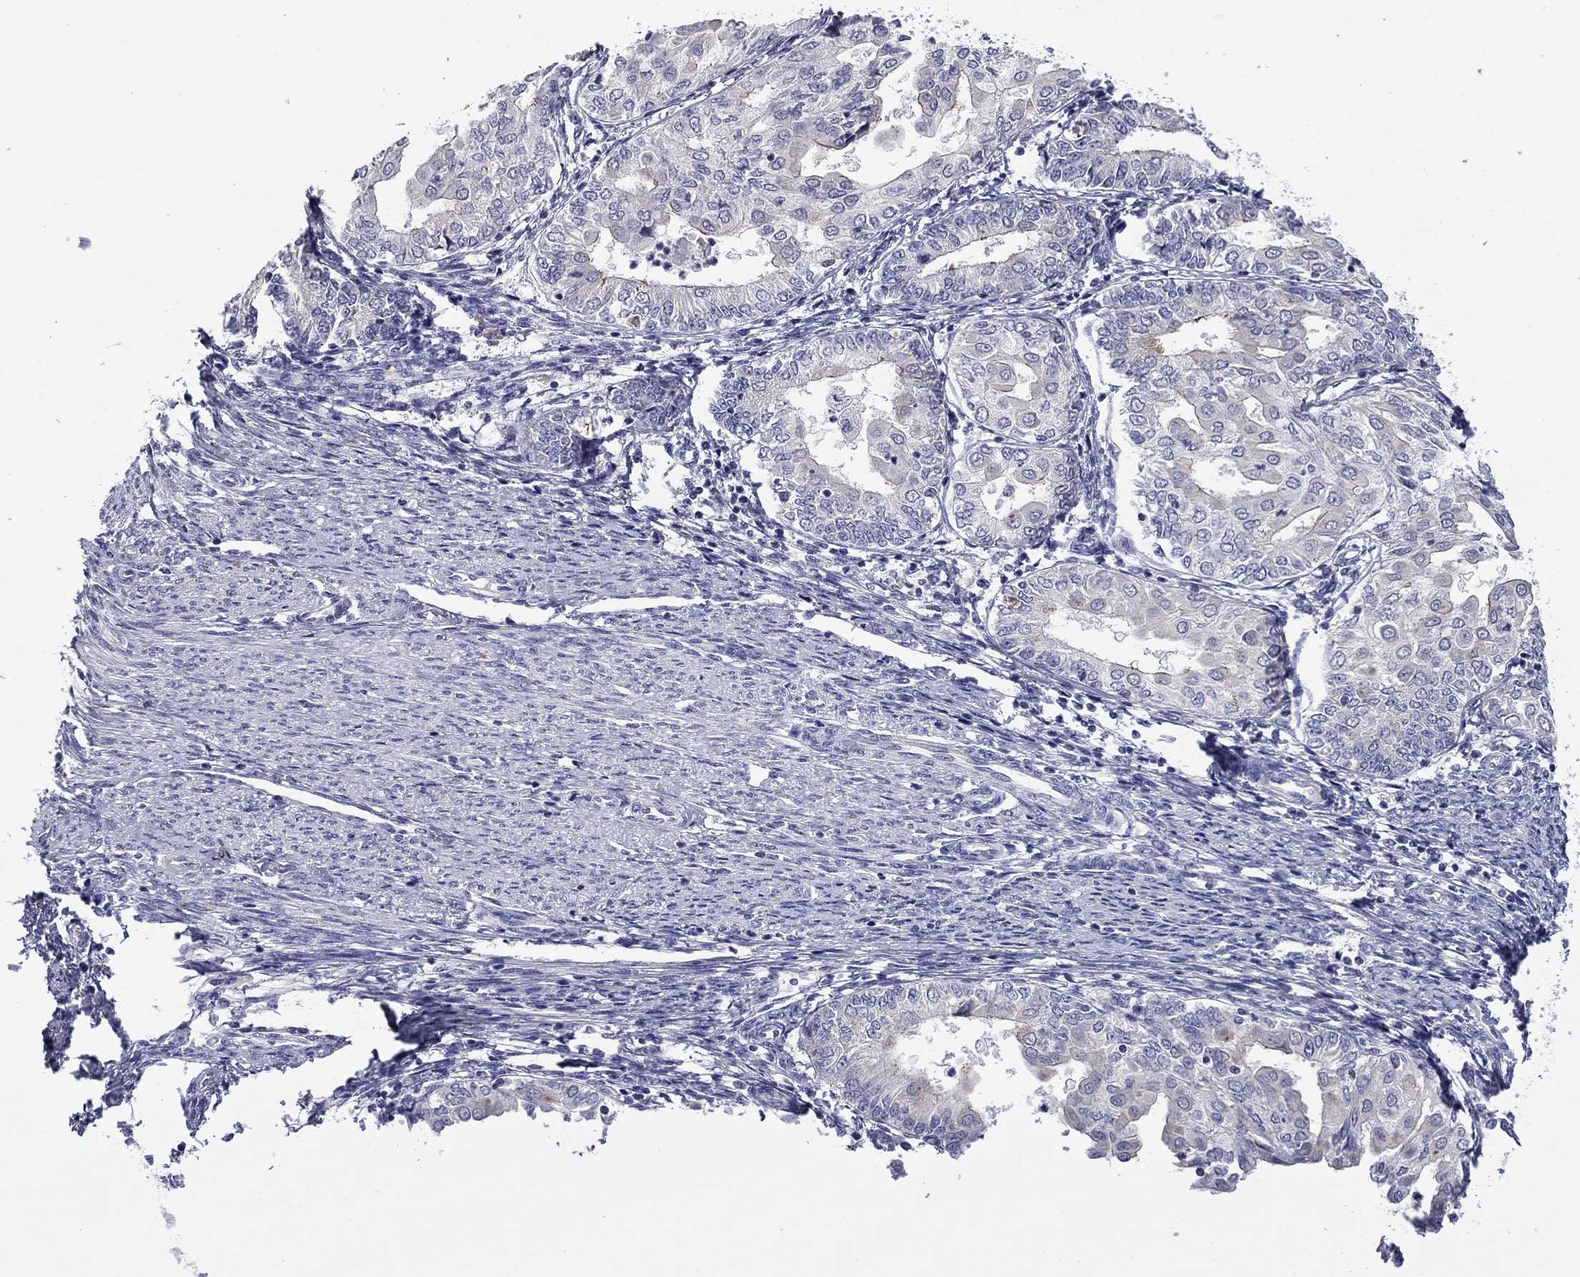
{"staining": {"intensity": "negative", "quantity": "none", "location": "none"}, "tissue": "endometrial cancer", "cell_type": "Tumor cells", "image_type": "cancer", "snomed": [{"axis": "morphology", "description": "Adenocarcinoma, NOS"}, {"axis": "topography", "description": "Endometrium"}], "caption": "Tumor cells show no significant positivity in endometrial cancer. The staining was performed using DAB to visualize the protein expression in brown, while the nuclei were stained in blue with hematoxylin (Magnification: 20x).", "gene": "SPATA7", "patient": {"sex": "female", "age": 68}}